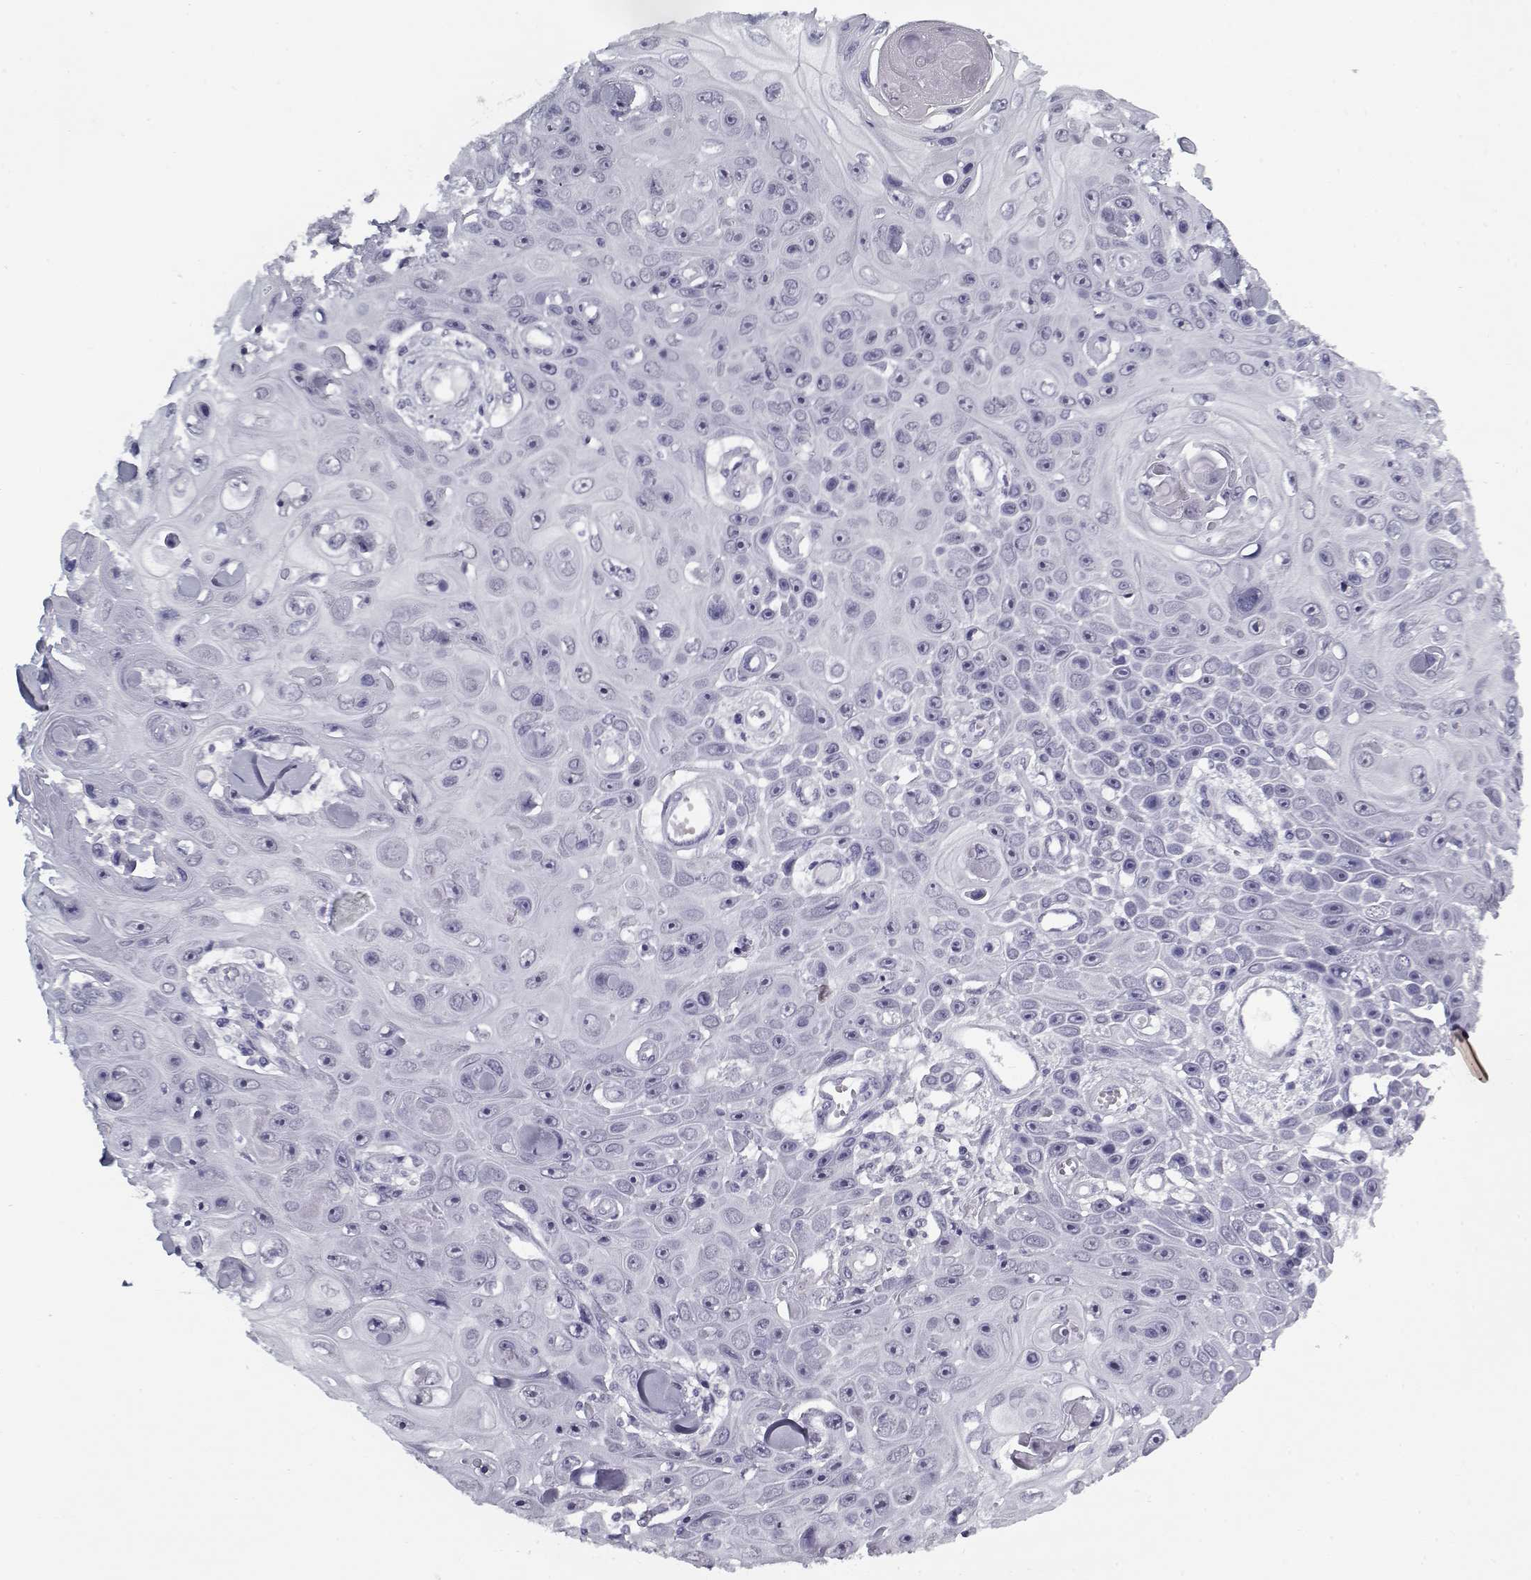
{"staining": {"intensity": "negative", "quantity": "none", "location": "none"}, "tissue": "skin cancer", "cell_type": "Tumor cells", "image_type": "cancer", "snomed": [{"axis": "morphology", "description": "Squamous cell carcinoma, NOS"}, {"axis": "topography", "description": "Skin"}], "caption": "Immunohistochemical staining of human skin squamous cell carcinoma demonstrates no significant expression in tumor cells.", "gene": "RNF32", "patient": {"sex": "male", "age": 82}}